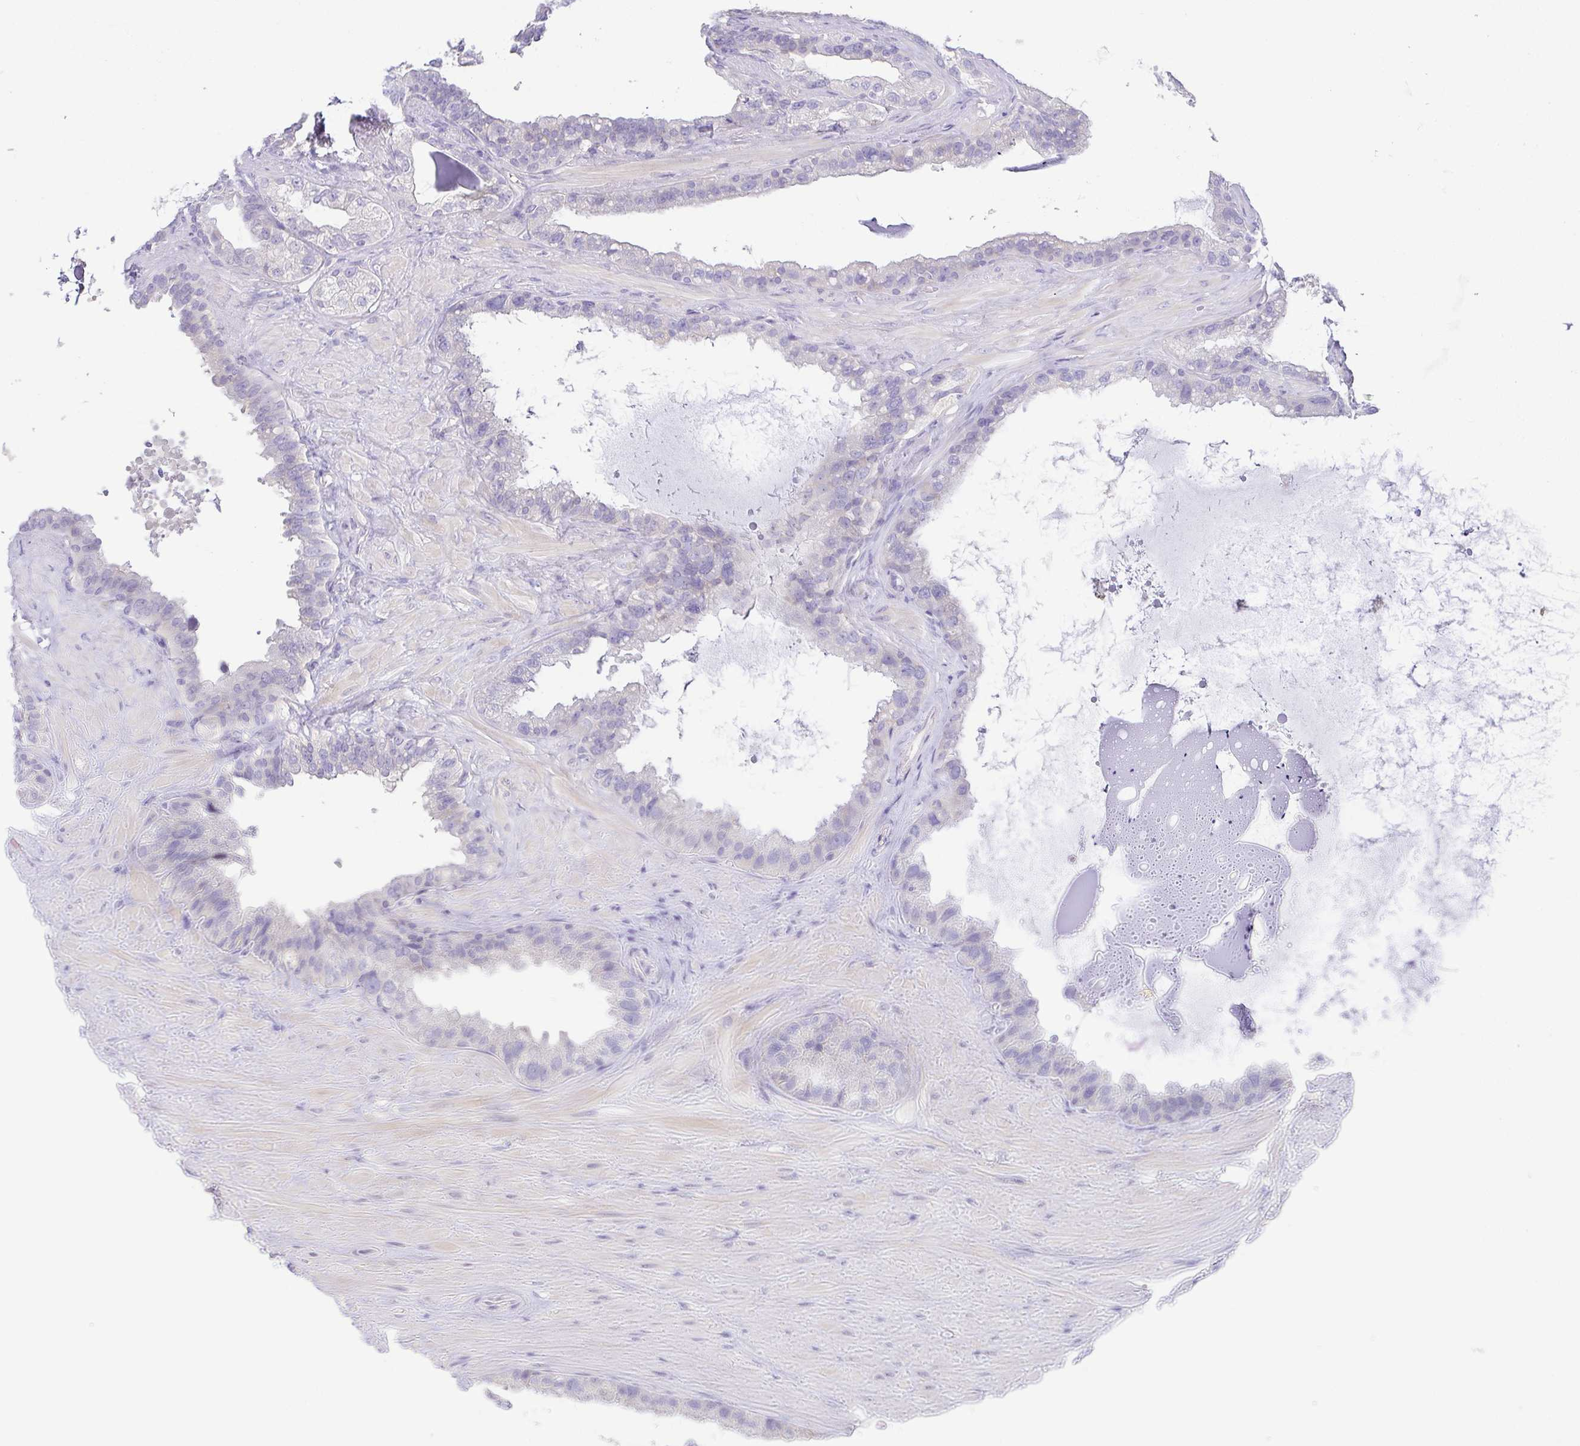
{"staining": {"intensity": "weak", "quantity": "<25%", "location": "cytoplasmic/membranous"}, "tissue": "seminal vesicle", "cell_type": "Glandular cells", "image_type": "normal", "snomed": [{"axis": "morphology", "description": "Normal tissue, NOS"}, {"axis": "topography", "description": "Seminal veicle"}, {"axis": "topography", "description": "Peripheral nerve tissue"}], "caption": "Glandular cells are negative for protein expression in benign human seminal vesicle. (IHC, brightfield microscopy, high magnification).", "gene": "PKDREJ", "patient": {"sex": "male", "age": 76}}